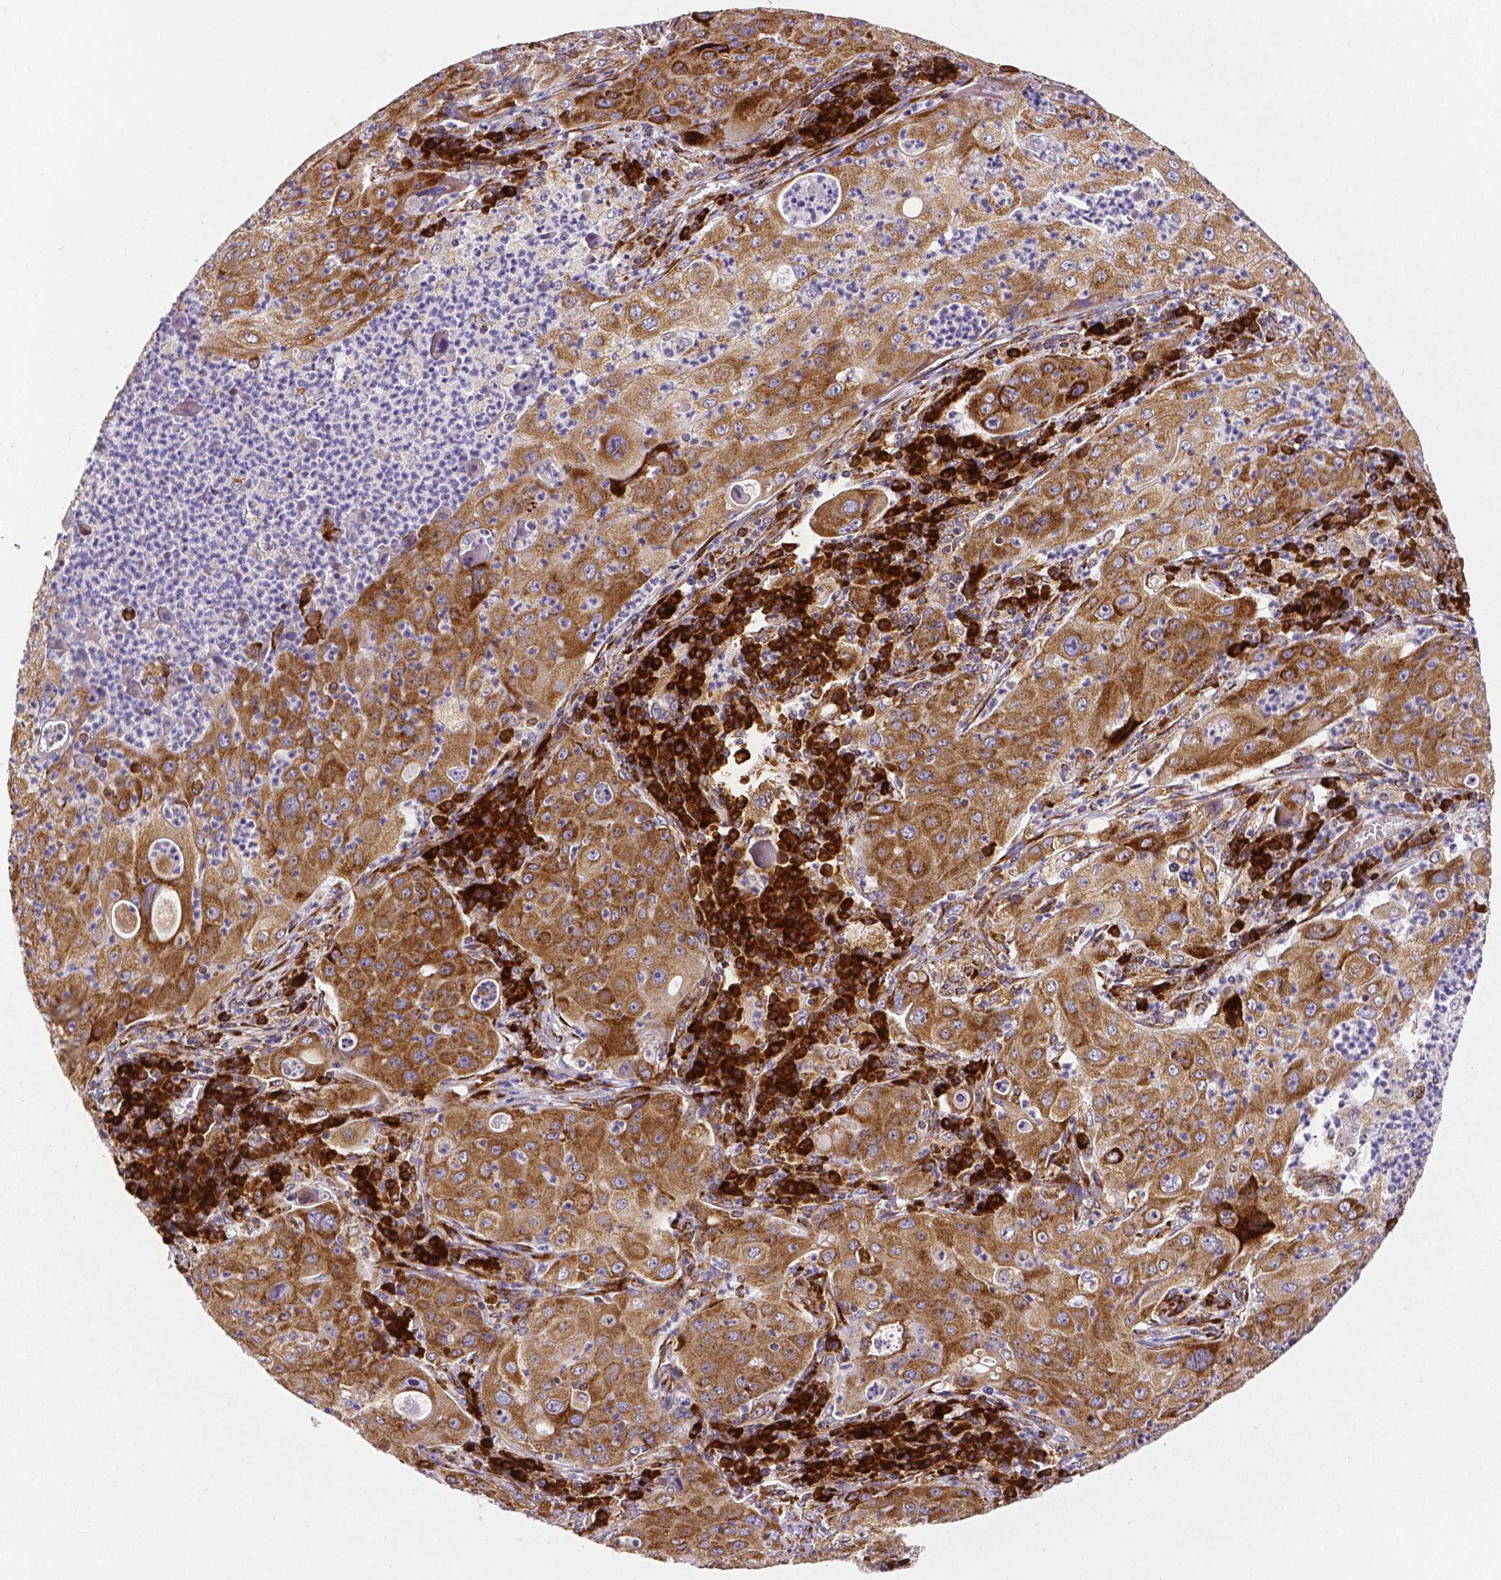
{"staining": {"intensity": "moderate", "quantity": ">75%", "location": "cytoplasmic/membranous"}, "tissue": "lung cancer", "cell_type": "Tumor cells", "image_type": "cancer", "snomed": [{"axis": "morphology", "description": "Squamous cell carcinoma, NOS"}, {"axis": "topography", "description": "Lung"}], "caption": "This photomicrograph exhibits lung cancer (squamous cell carcinoma) stained with immunohistochemistry (IHC) to label a protein in brown. The cytoplasmic/membranous of tumor cells show moderate positivity for the protein. Nuclei are counter-stained blue.", "gene": "MTDH", "patient": {"sex": "female", "age": 59}}